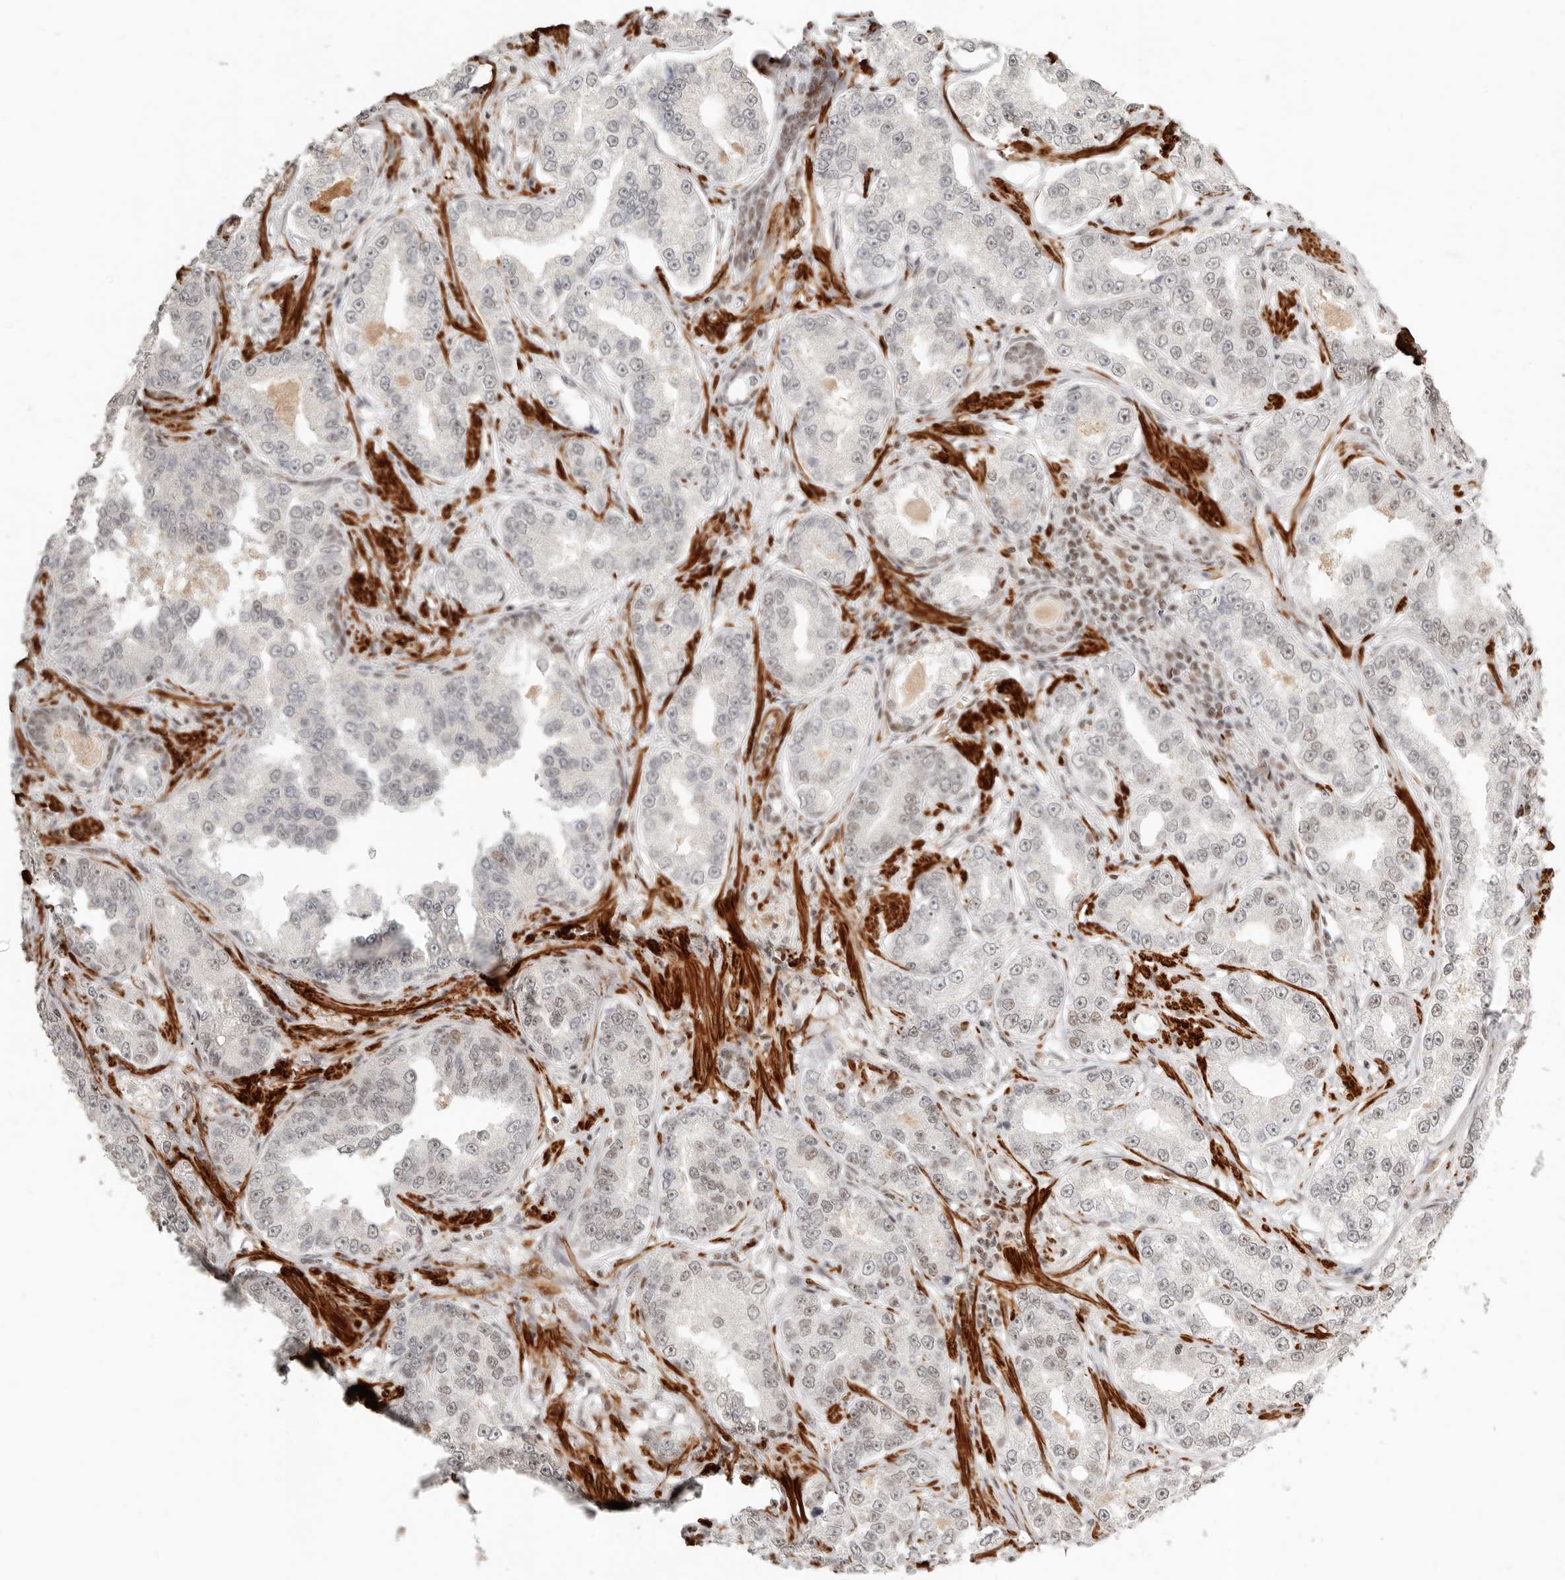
{"staining": {"intensity": "negative", "quantity": "none", "location": "none"}, "tissue": "prostate cancer", "cell_type": "Tumor cells", "image_type": "cancer", "snomed": [{"axis": "morphology", "description": "Normal tissue, NOS"}, {"axis": "morphology", "description": "Adenocarcinoma, High grade"}, {"axis": "topography", "description": "Prostate"}], "caption": "Immunohistochemistry histopathology image of prostate adenocarcinoma (high-grade) stained for a protein (brown), which reveals no expression in tumor cells. (Stains: DAB immunohistochemistry with hematoxylin counter stain, Microscopy: brightfield microscopy at high magnification).", "gene": "GABPA", "patient": {"sex": "male", "age": 83}}